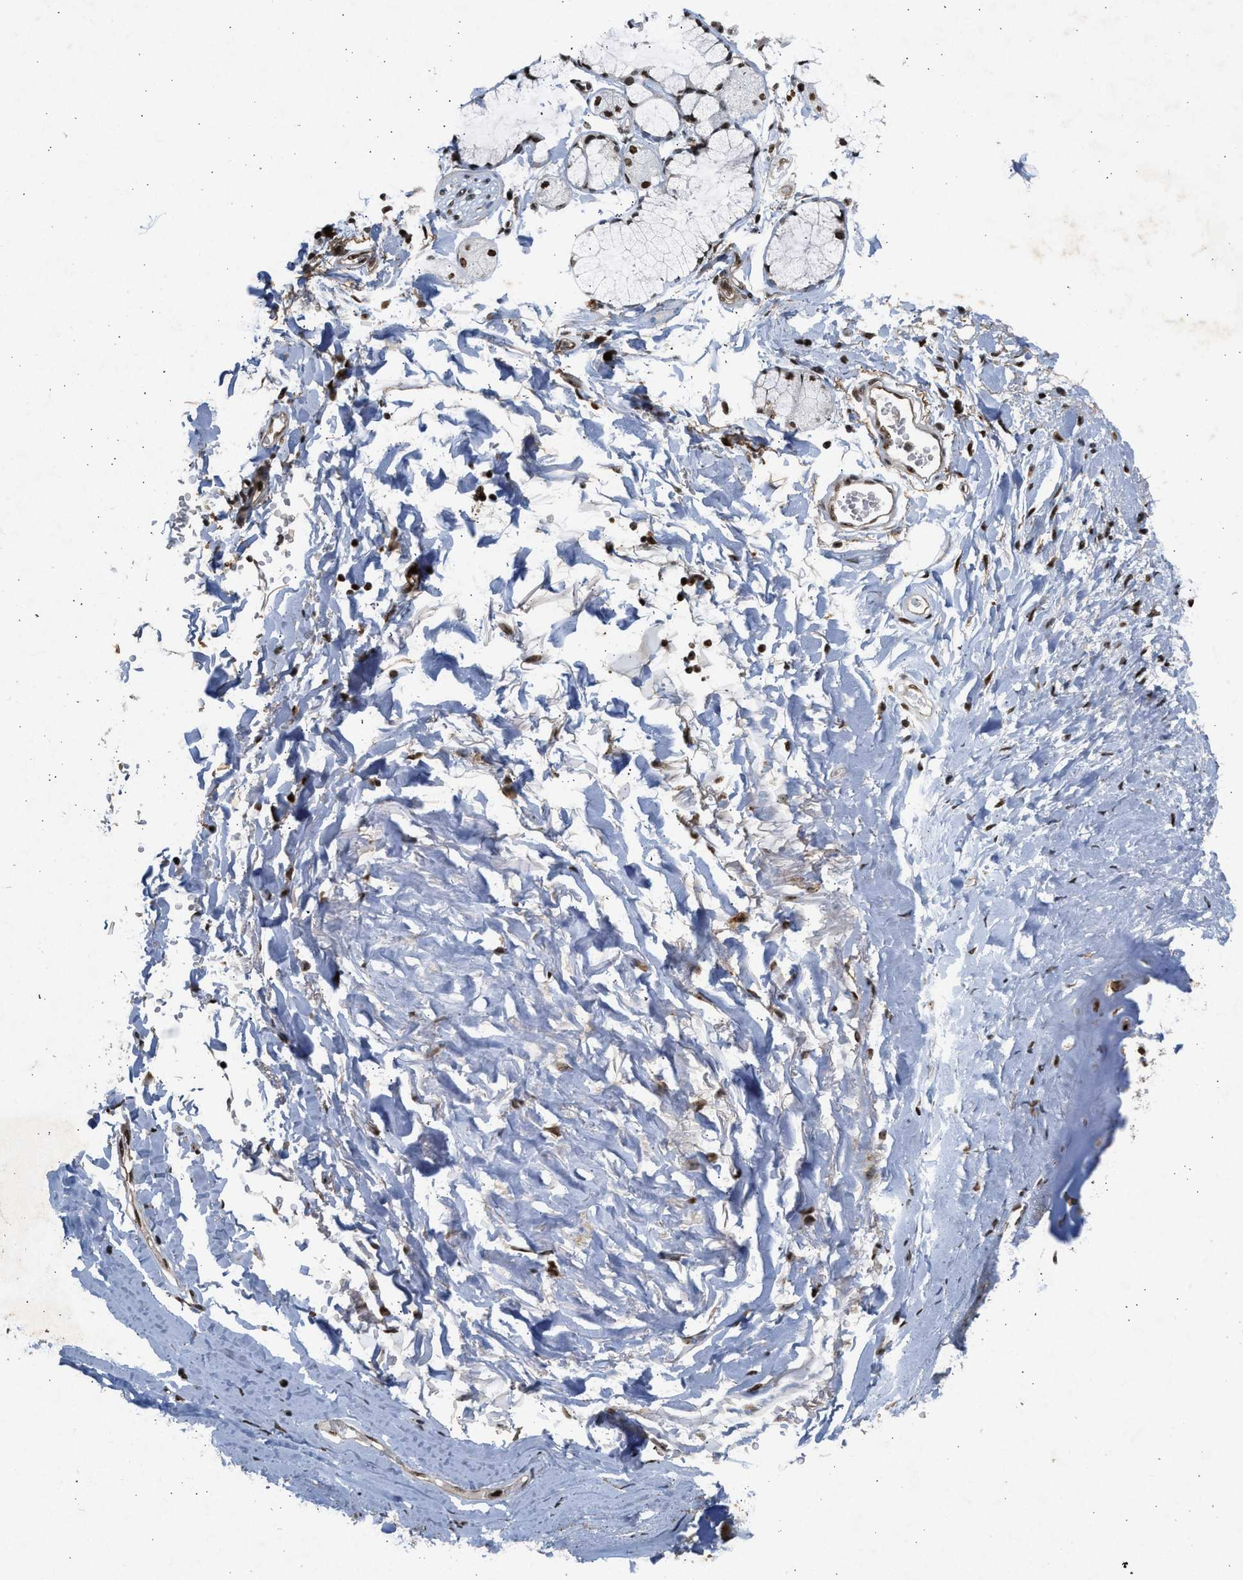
{"staining": {"intensity": "moderate", "quantity": ">75%", "location": "nuclear"}, "tissue": "adipose tissue", "cell_type": "Adipocytes", "image_type": "normal", "snomed": [{"axis": "morphology", "description": "Normal tissue, NOS"}, {"axis": "topography", "description": "Cartilage tissue"}, {"axis": "topography", "description": "Bronchus"}], "caption": "The histopathology image displays a brown stain indicating the presence of a protein in the nuclear of adipocytes in adipose tissue.", "gene": "TFDP2", "patient": {"sex": "female", "age": 73}}